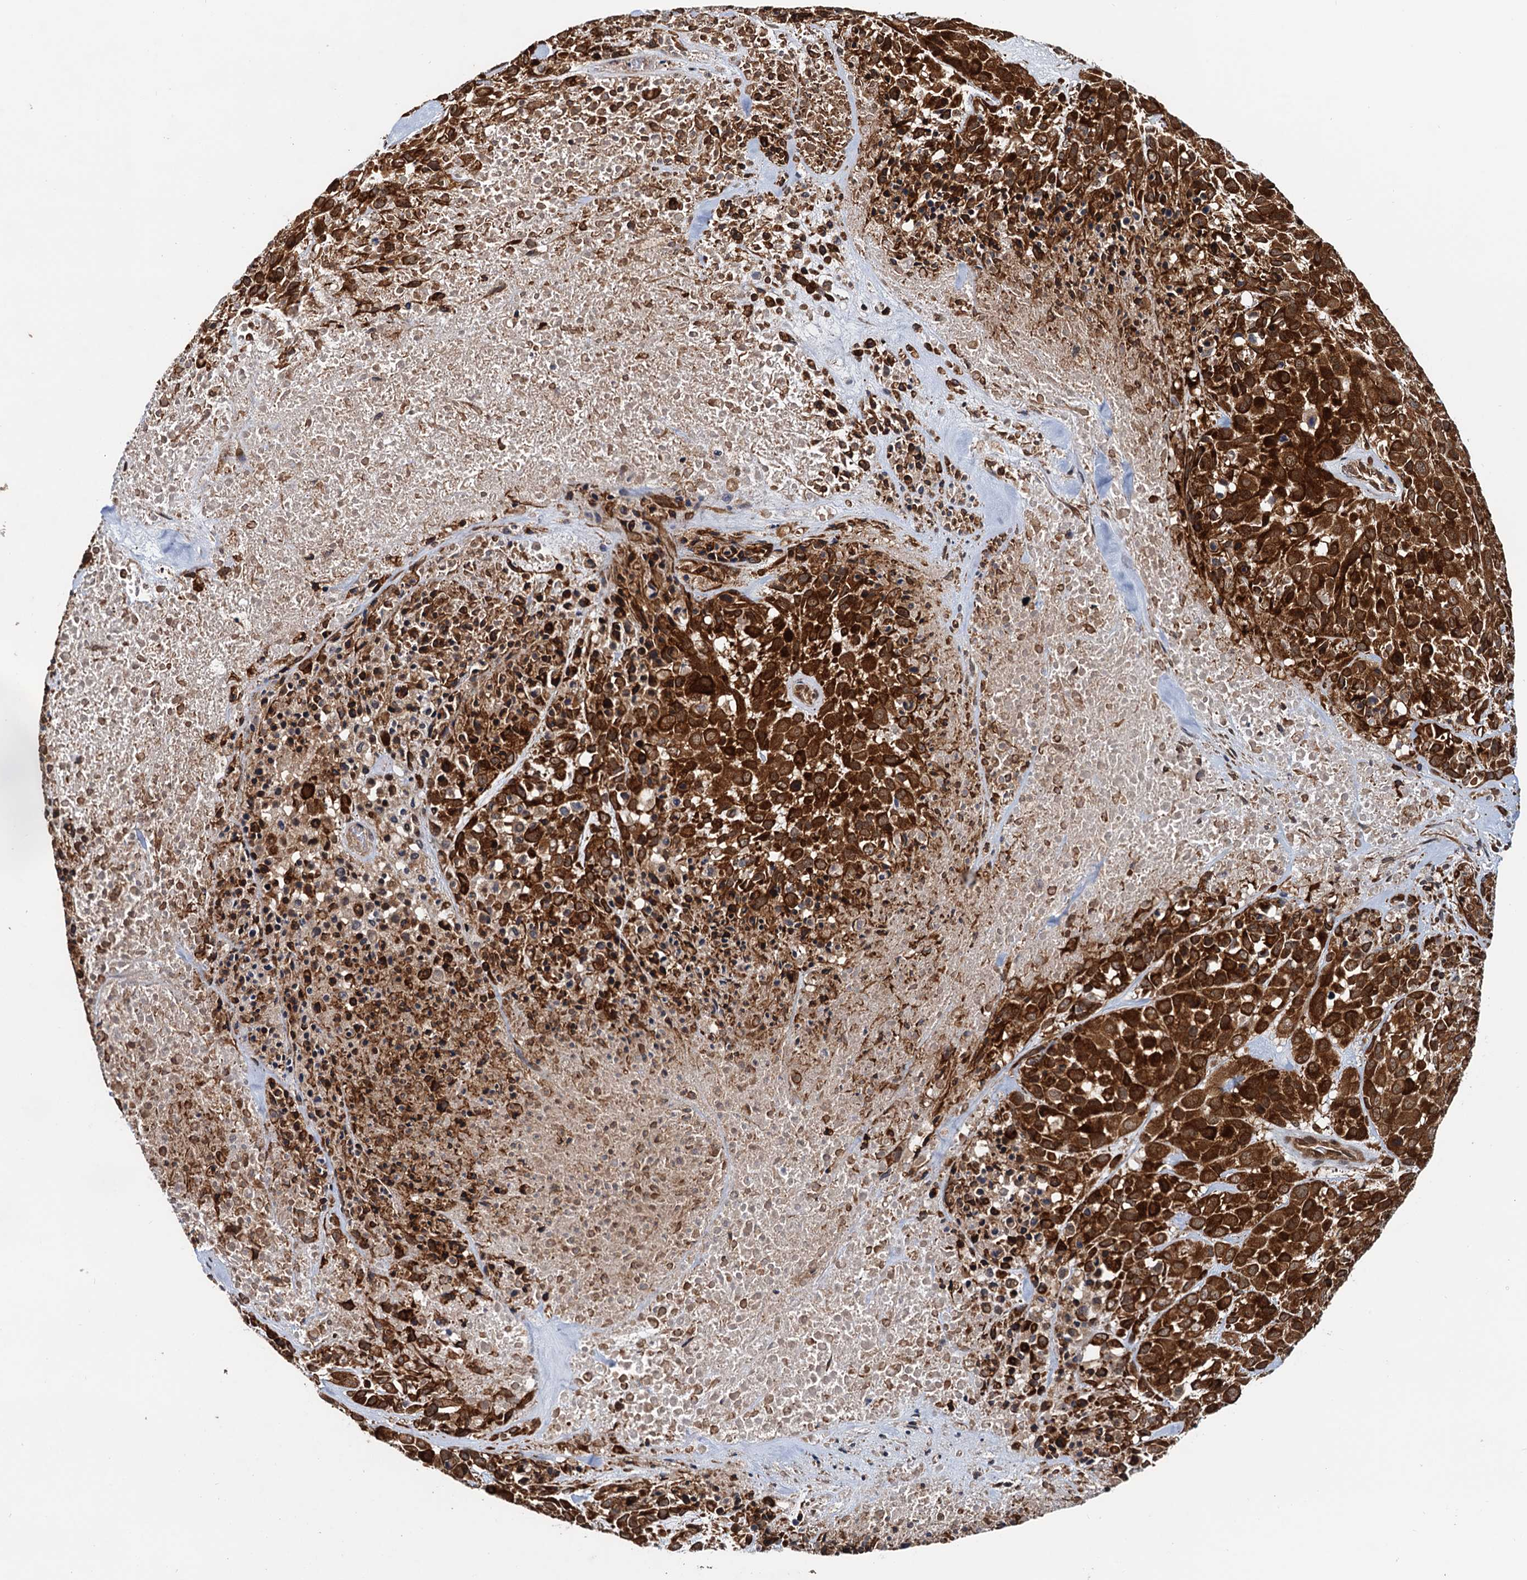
{"staining": {"intensity": "strong", "quantity": ">75%", "location": "cytoplasmic/membranous,nuclear"}, "tissue": "melanoma", "cell_type": "Tumor cells", "image_type": "cancer", "snomed": [{"axis": "morphology", "description": "Malignant melanoma, Metastatic site"}, {"axis": "topography", "description": "Skin"}], "caption": "An image of malignant melanoma (metastatic site) stained for a protein shows strong cytoplasmic/membranous and nuclear brown staining in tumor cells.", "gene": "AAGAB", "patient": {"sex": "female", "age": 81}}